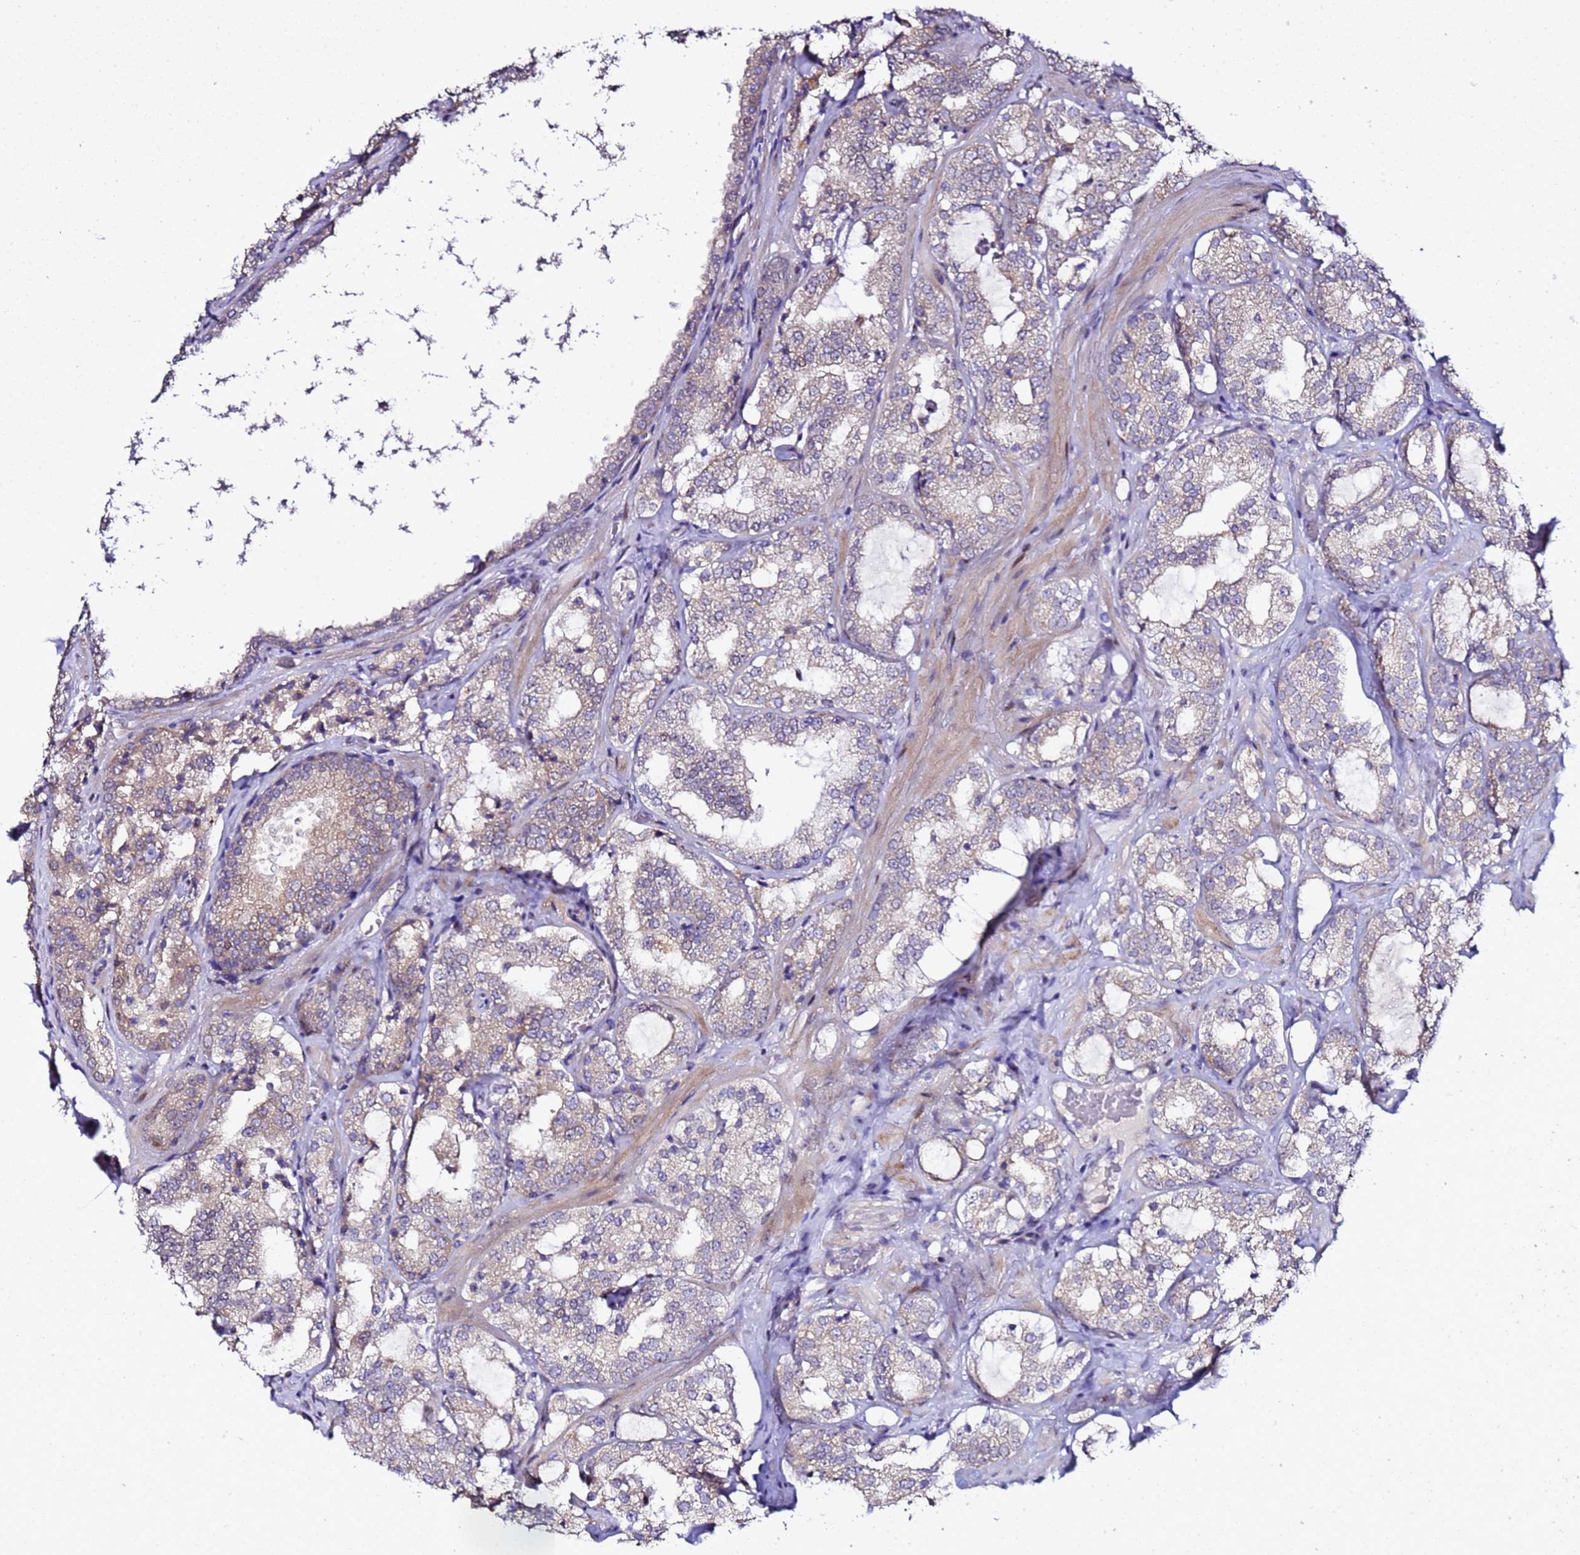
{"staining": {"intensity": "weak", "quantity": ">75%", "location": "cytoplasmic/membranous"}, "tissue": "prostate cancer", "cell_type": "Tumor cells", "image_type": "cancer", "snomed": [{"axis": "morphology", "description": "Adenocarcinoma, High grade"}, {"axis": "topography", "description": "Prostate"}], "caption": "Immunohistochemistry photomicrograph of prostate cancer (adenocarcinoma (high-grade)) stained for a protein (brown), which demonstrates low levels of weak cytoplasmic/membranous staining in approximately >75% of tumor cells.", "gene": "ALG3", "patient": {"sex": "male", "age": 64}}